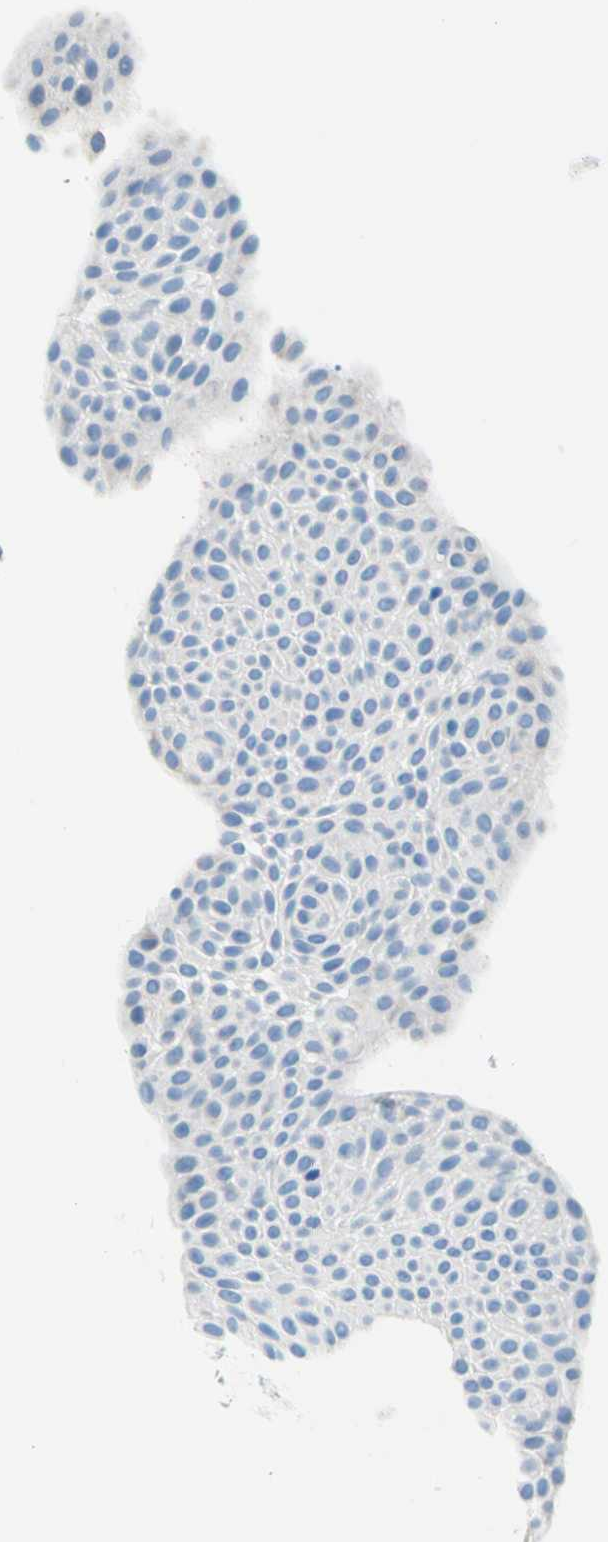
{"staining": {"intensity": "negative", "quantity": "none", "location": "none"}, "tissue": "urothelial cancer", "cell_type": "Tumor cells", "image_type": "cancer", "snomed": [{"axis": "morphology", "description": "Urothelial carcinoma, Low grade"}, {"axis": "topography", "description": "Urinary bladder"}], "caption": "A histopathology image of human low-grade urothelial carcinoma is negative for staining in tumor cells. (DAB (3,3'-diaminobenzidine) immunohistochemistry with hematoxylin counter stain).", "gene": "MFAP5", "patient": {"sex": "female", "age": 60}}